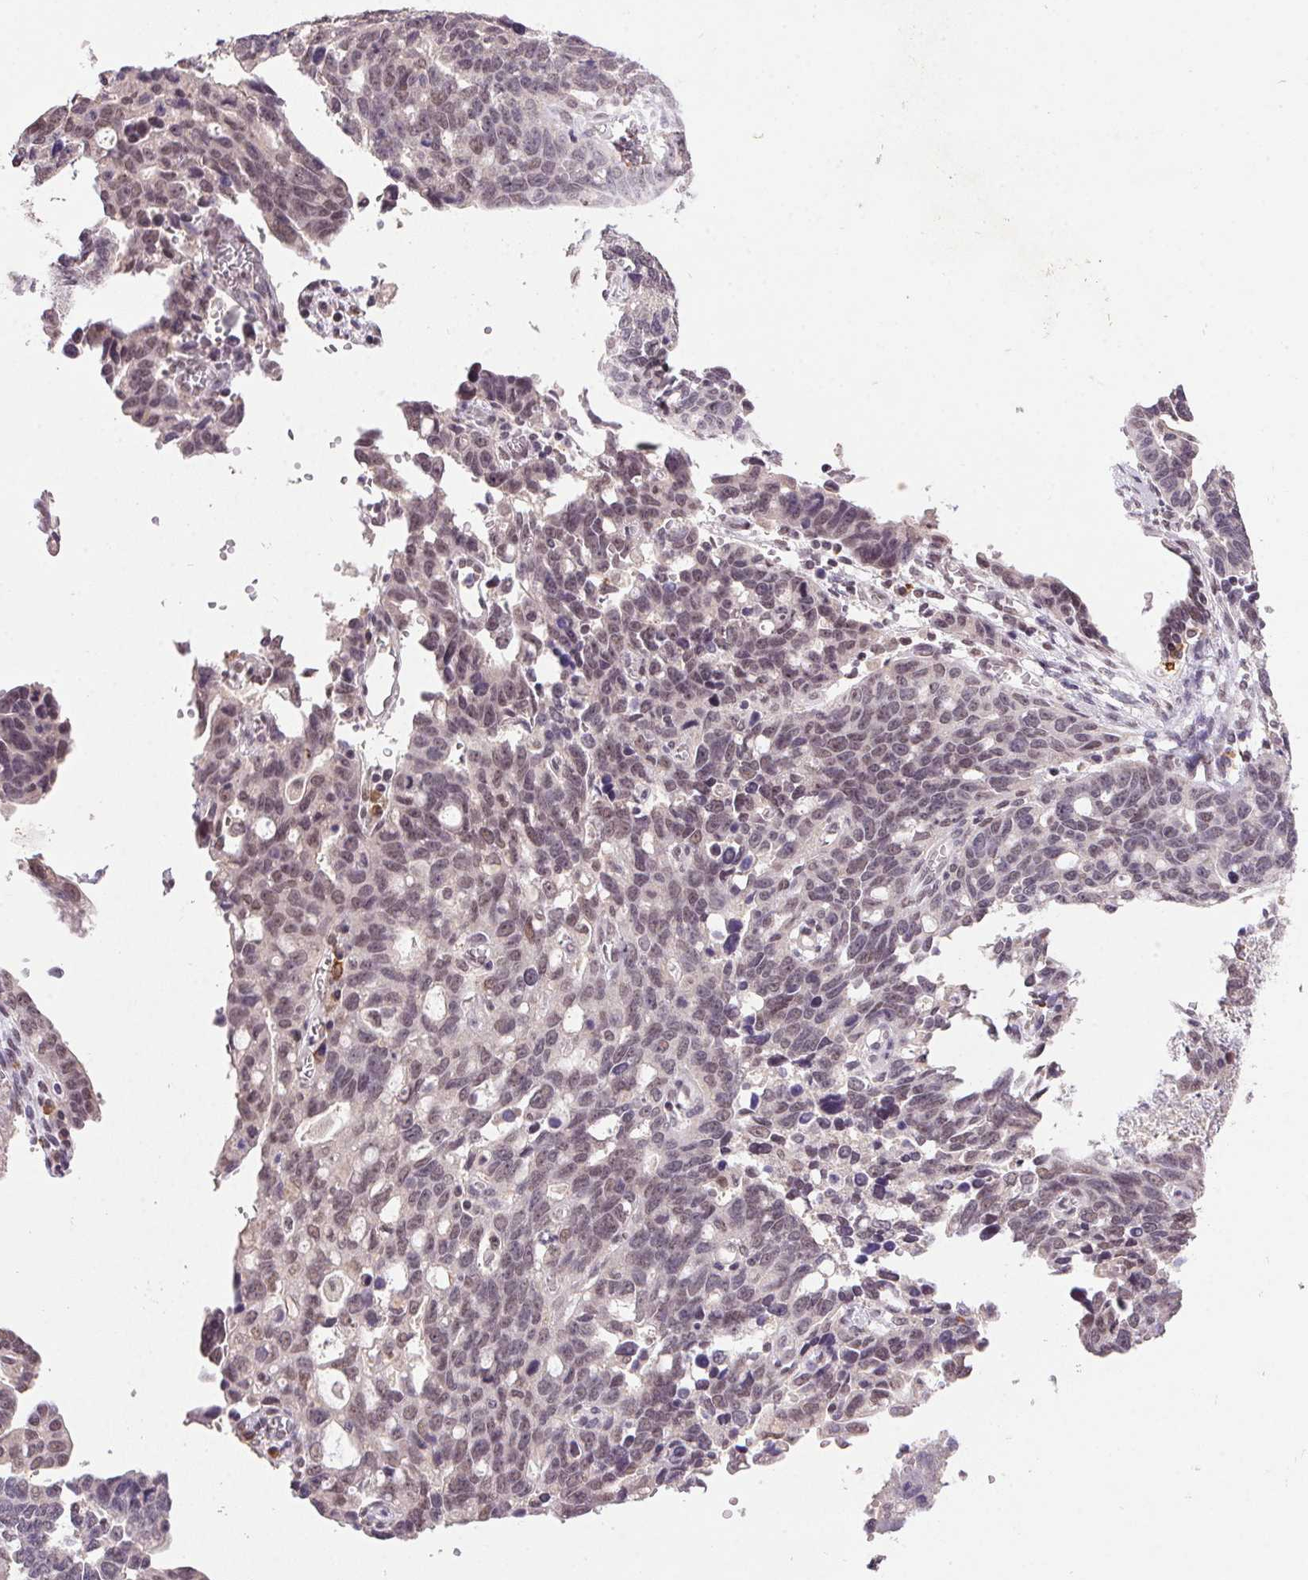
{"staining": {"intensity": "weak", "quantity": "25%-75%", "location": "nuclear"}, "tissue": "ovarian cancer", "cell_type": "Tumor cells", "image_type": "cancer", "snomed": [{"axis": "morphology", "description": "Cystadenocarcinoma, serous, NOS"}, {"axis": "topography", "description": "Ovary"}], "caption": "Protein expression analysis of serous cystadenocarcinoma (ovarian) shows weak nuclear expression in approximately 25%-75% of tumor cells.", "gene": "ZBTB4", "patient": {"sex": "female", "age": 69}}